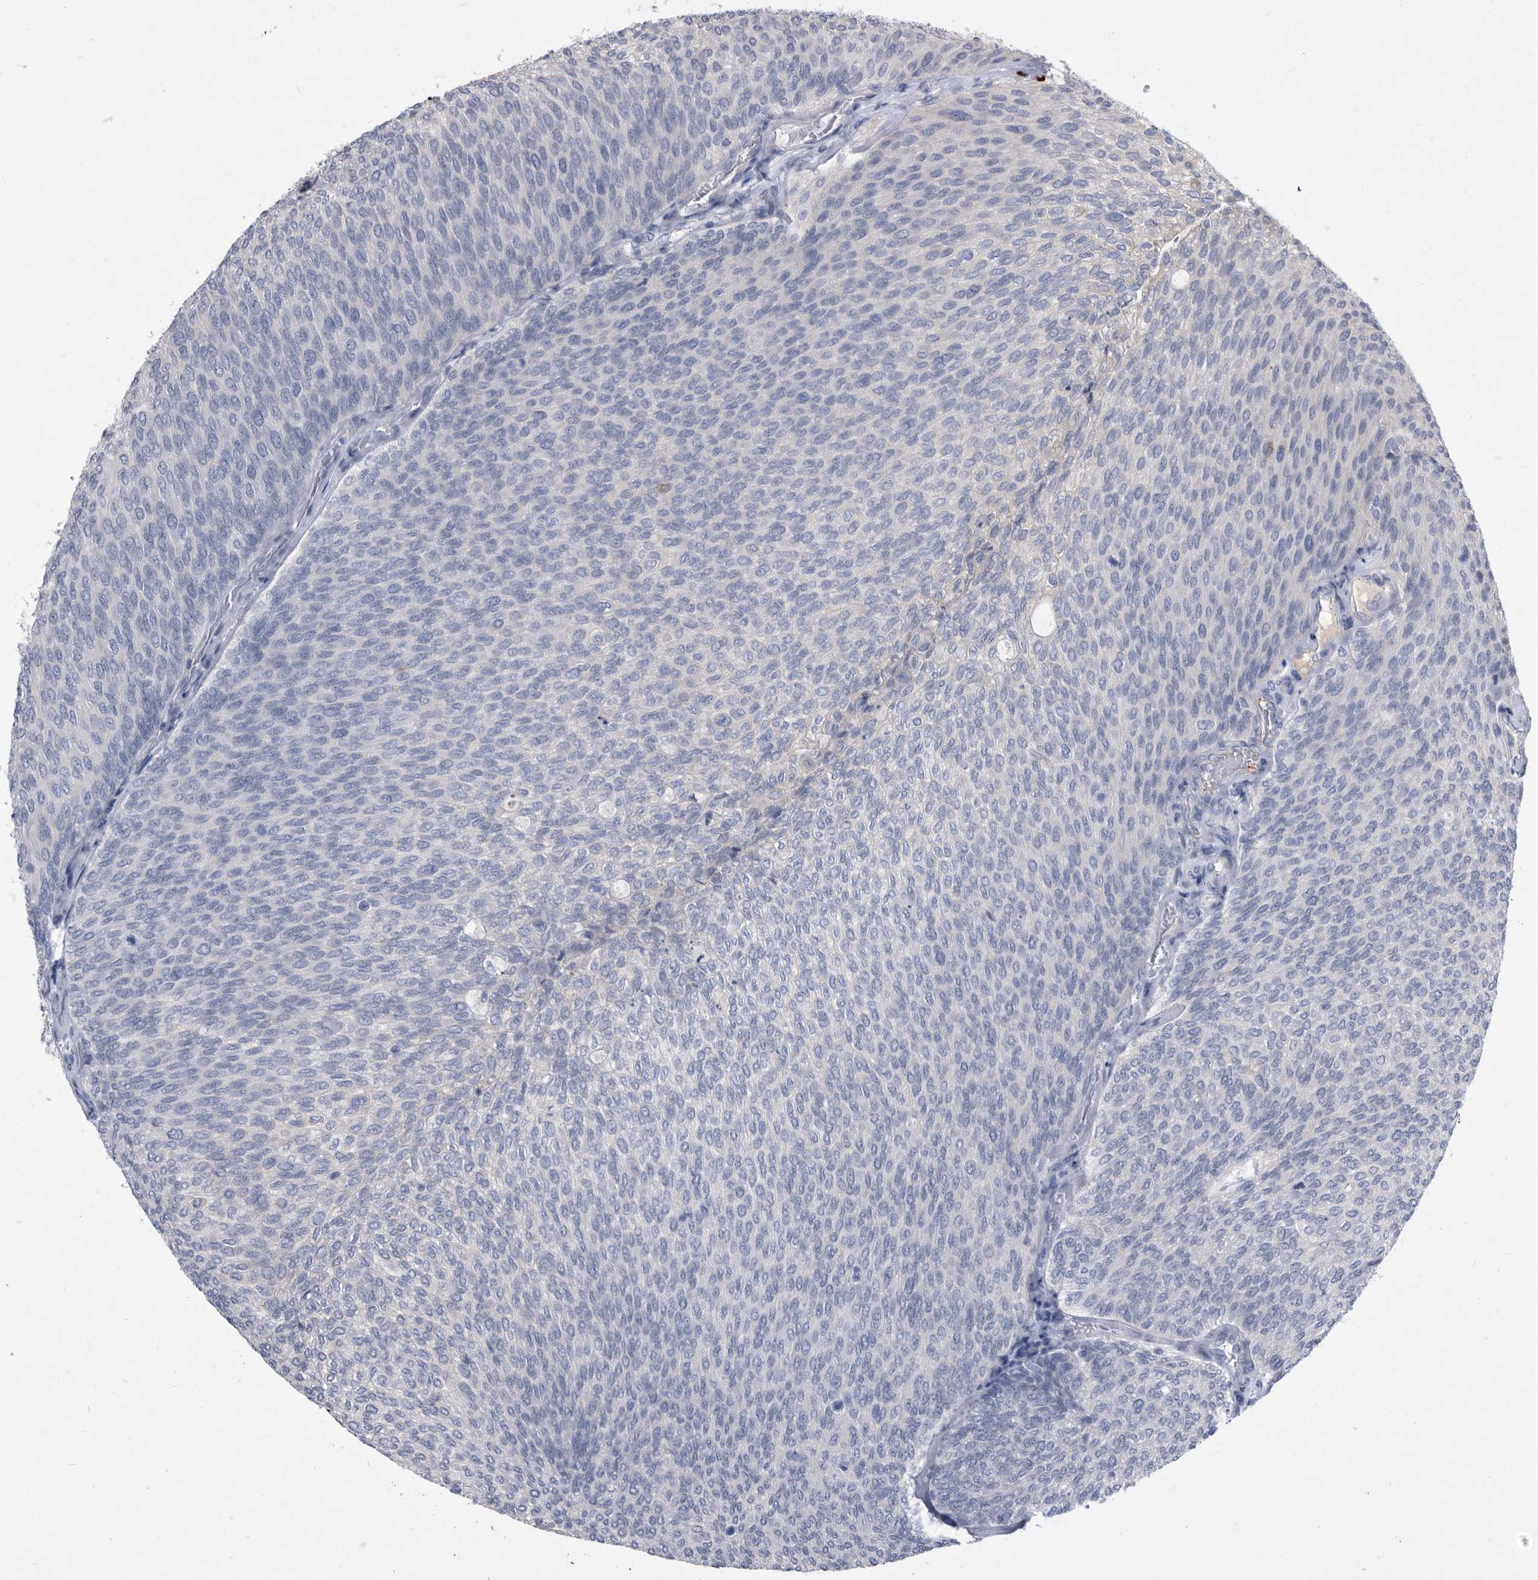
{"staining": {"intensity": "negative", "quantity": "none", "location": "none"}, "tissue": "urothelial cancer", "cell_type": "Tumor cells", "image_type": "cancer", "snomed": [{"axis": "morphology", "description": "Urothelial carcinoma, Low grade"}, {"axis": "topography", "description": "Urinary bladder"}], "caption": "DAB immunohistochemical staining of urothelial cancer exhibits no significant expression in tumor cells. (DAB IHC, high magnification).", "gene": "BTBD6", "patient": {"sex": "female", "age": 79}}